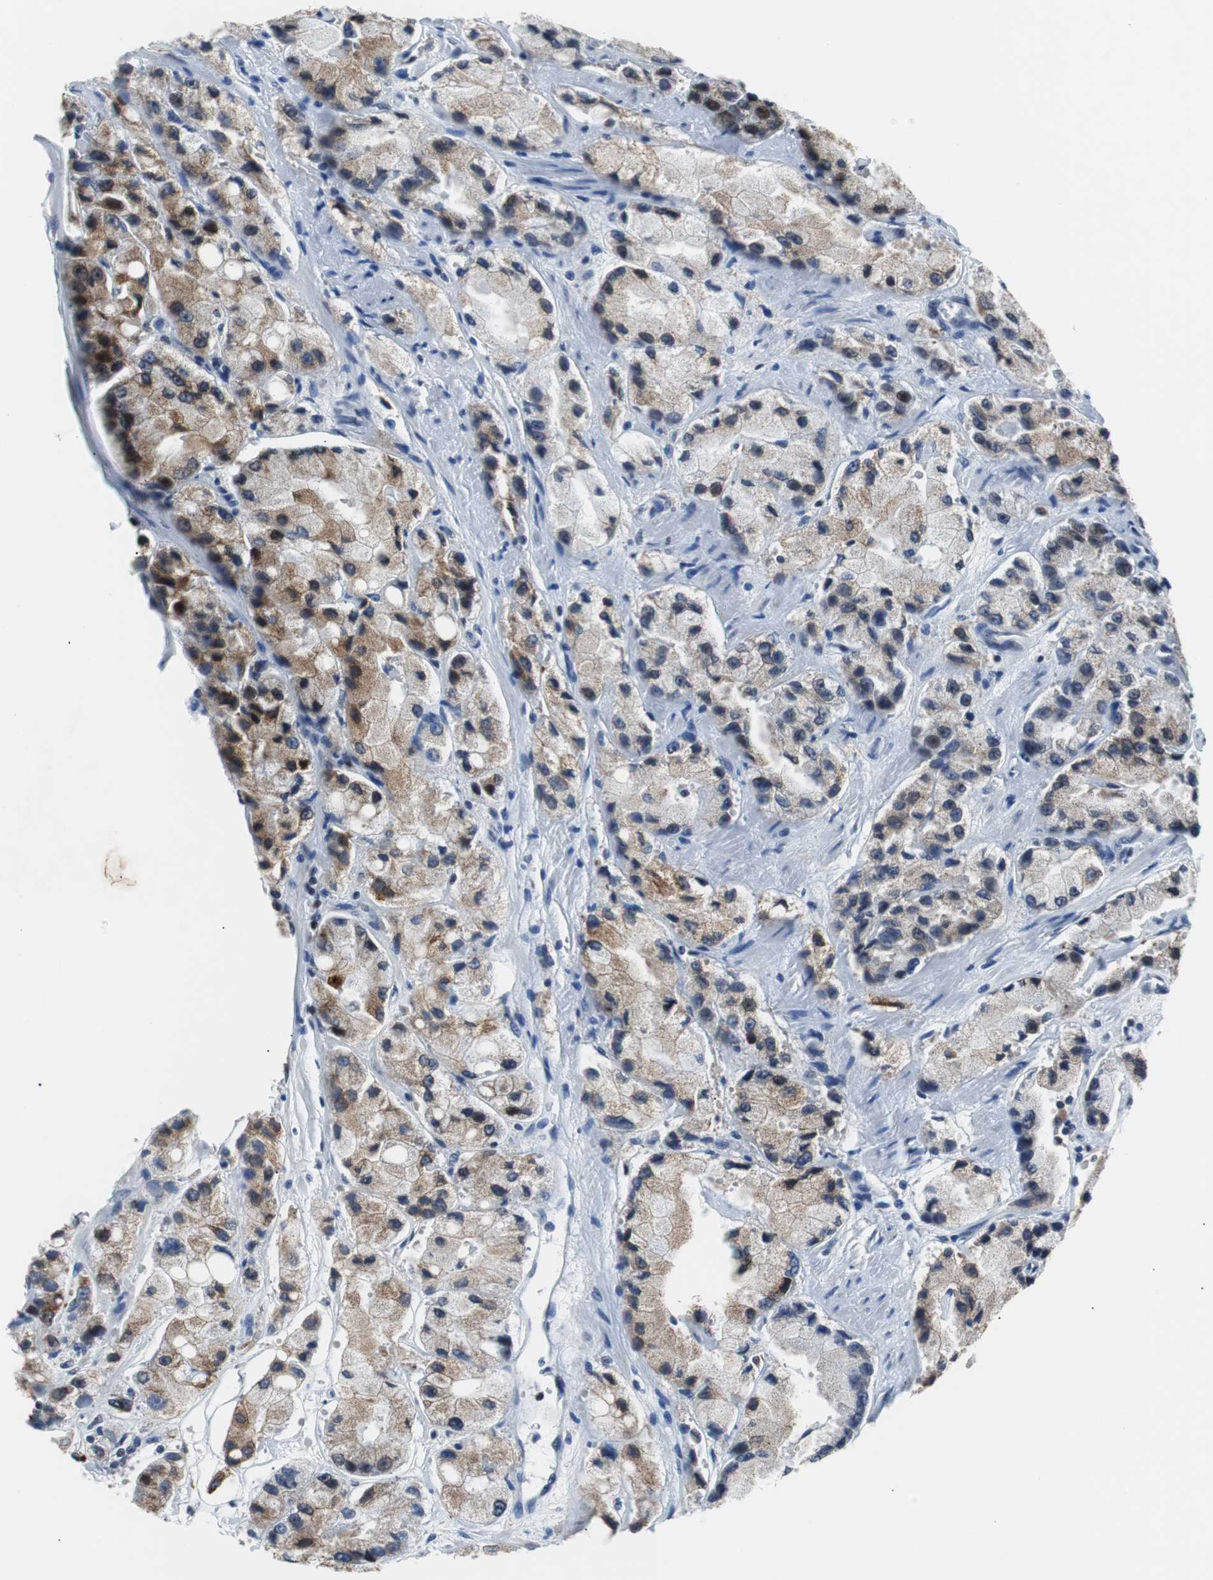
{"staining": {"intensity": "strong", "quantity": "25%-75%", "location": "cytoplasmic/membranous,nuclear"}, "tissue": "prostate cancer", "cell_type": "Tumor cells", "image_type": "cancer", "snomed": [{"axis": "morphology", "description": "Adenocarcinoma, High grade"}, {"axis": "topography", "description": "Prostate"}], "caption": "Strong cytoplasmic/membranous and nuclear protein staining is present in about 25%-75% of tumor cells in prostate cancer (high-grade adenocarcinoma).", "gene": "USP28", "patient": {"sex": "male", "age": 58}}